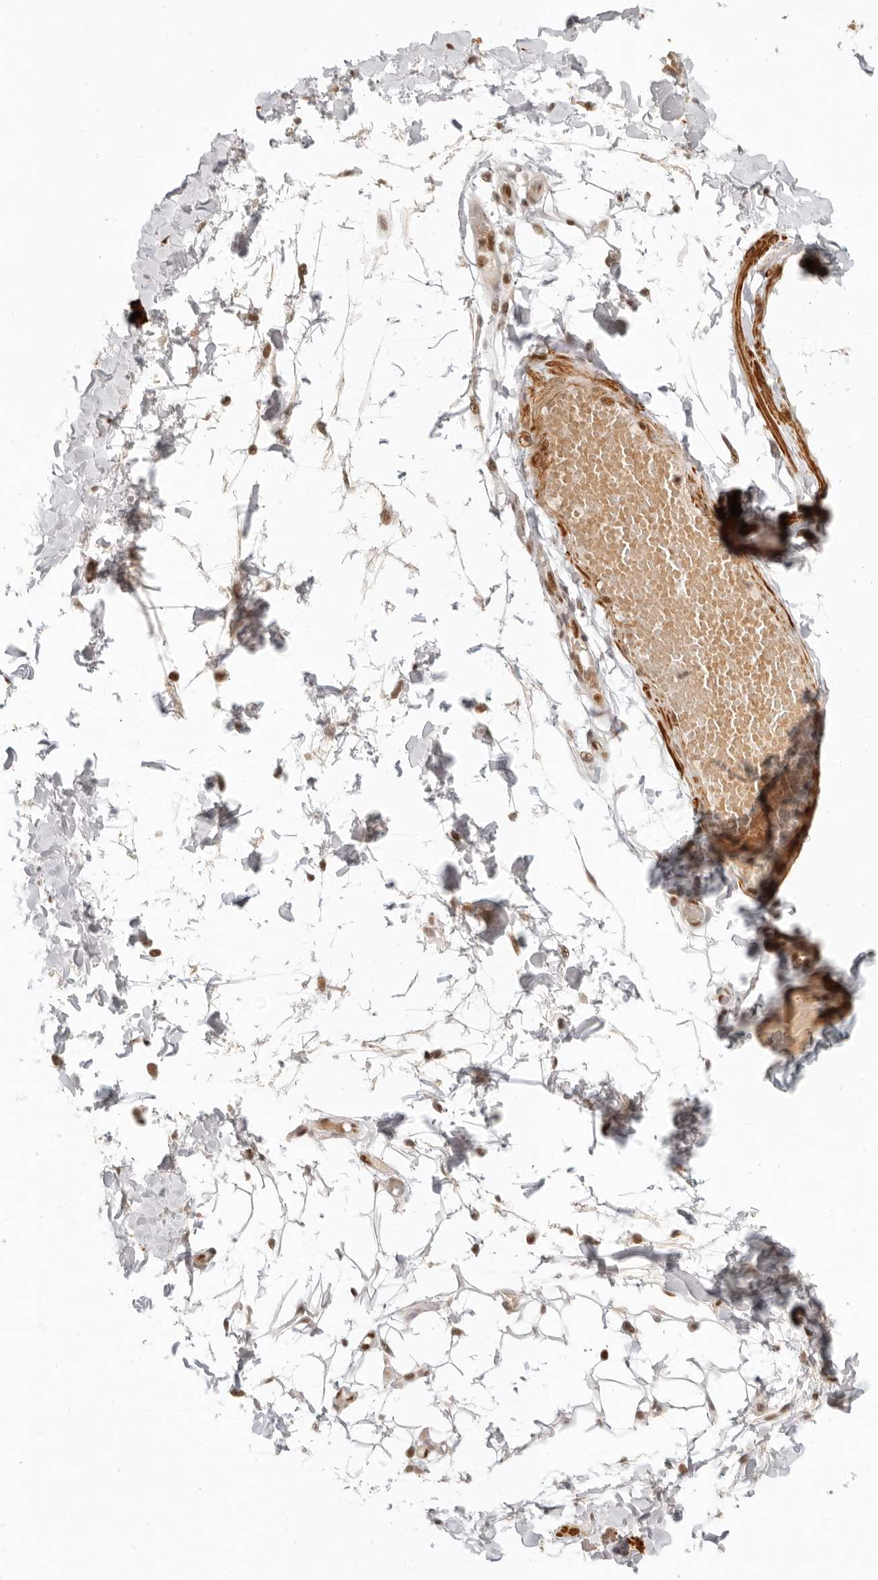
{"staining": {"intensity": "weak", "quantity": ">75%", "location": "nuclear"}, "tissue": "adipose tissue", "cell_type": "Adipocytes", "image_type": "normal", "snomed": [{"axis": "morphology", "description": "Normal tissue, NOS"}, {"axis": "topography", "description": "Adipose tissue"}, {"axis": "topography", "description": "Vascular tissue"}, {"axis": "topography", "description": "Peripheral nerve tissue"}], "caption": "Immunohistochemistry staining of unremarkable adipose tissue, which demonstrates low levels of weak nuclear expression in approximately >75% of adipocytes indicating weak nuclear protein expression. The staining was performed using DAB (brown) for protein detection and nuclei were counterstained in hematoxylin (blue).", "gene": "GABPA", "patient": {"sex": "male", "age": 25}}